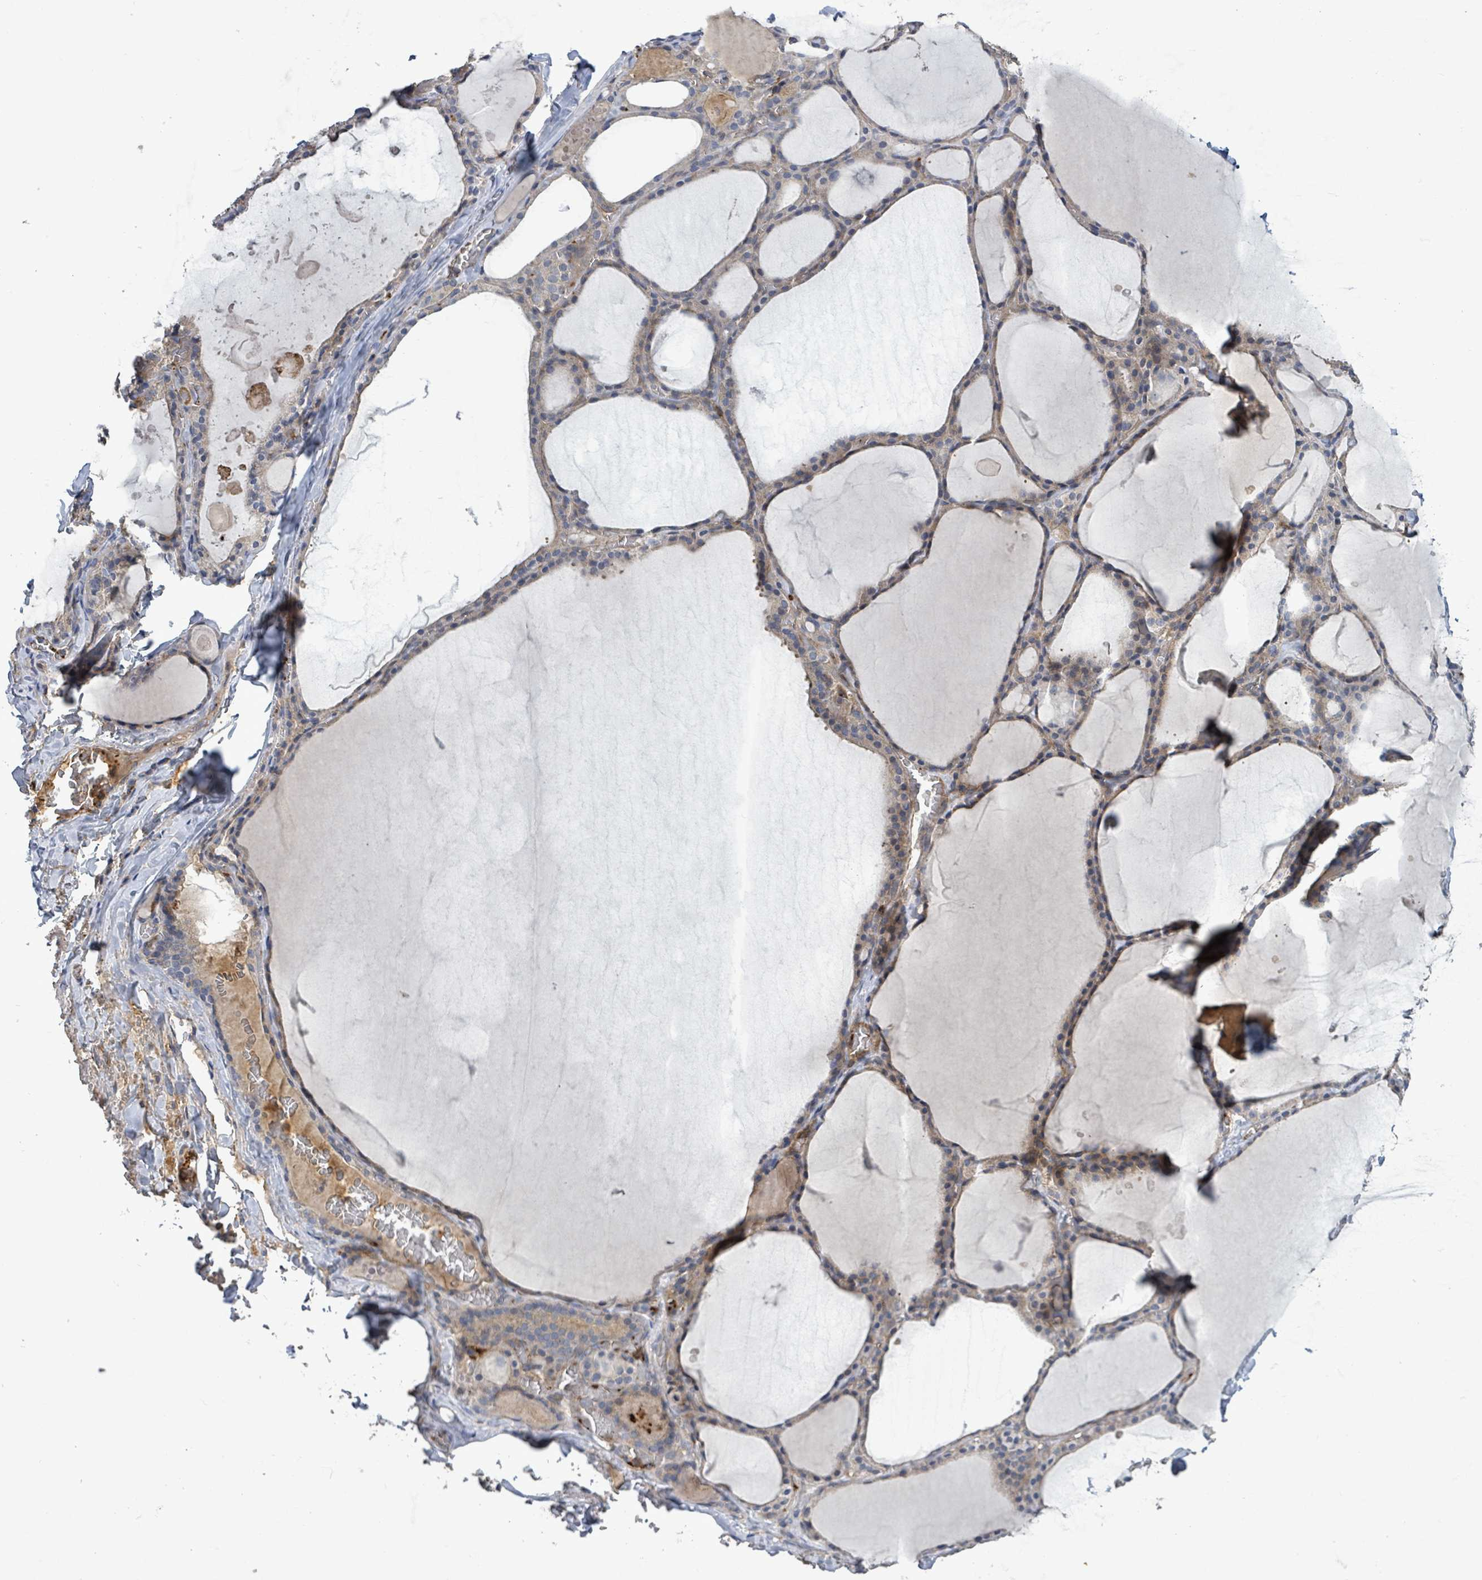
{"staining": {"intensity": "weak", "quantity": "25%-75%", "location": "cytoplasmic/membranous"}, "tissue": "thyroid gland", "cell_type": "Glandular cells", "image_type": "normal", "snomed": [{"axis": "morphology", "description": "Normal tissue, NOS"}, {"axis": "topography", "description": "Thyroid gland"}], "caption": "Unremarkable thyroid gland was stained to show a protein in brown. There is low levels of weak cytoplasmic/membranous staining in approximately 25%-75% of glandular cells. The staining was performed using DAB, with brown indicating positive protein expression. Nuclei are stained blue with hematoxylin.", "gene": "PLAAT1", "patient": {"sex": "male", "age": 56}}